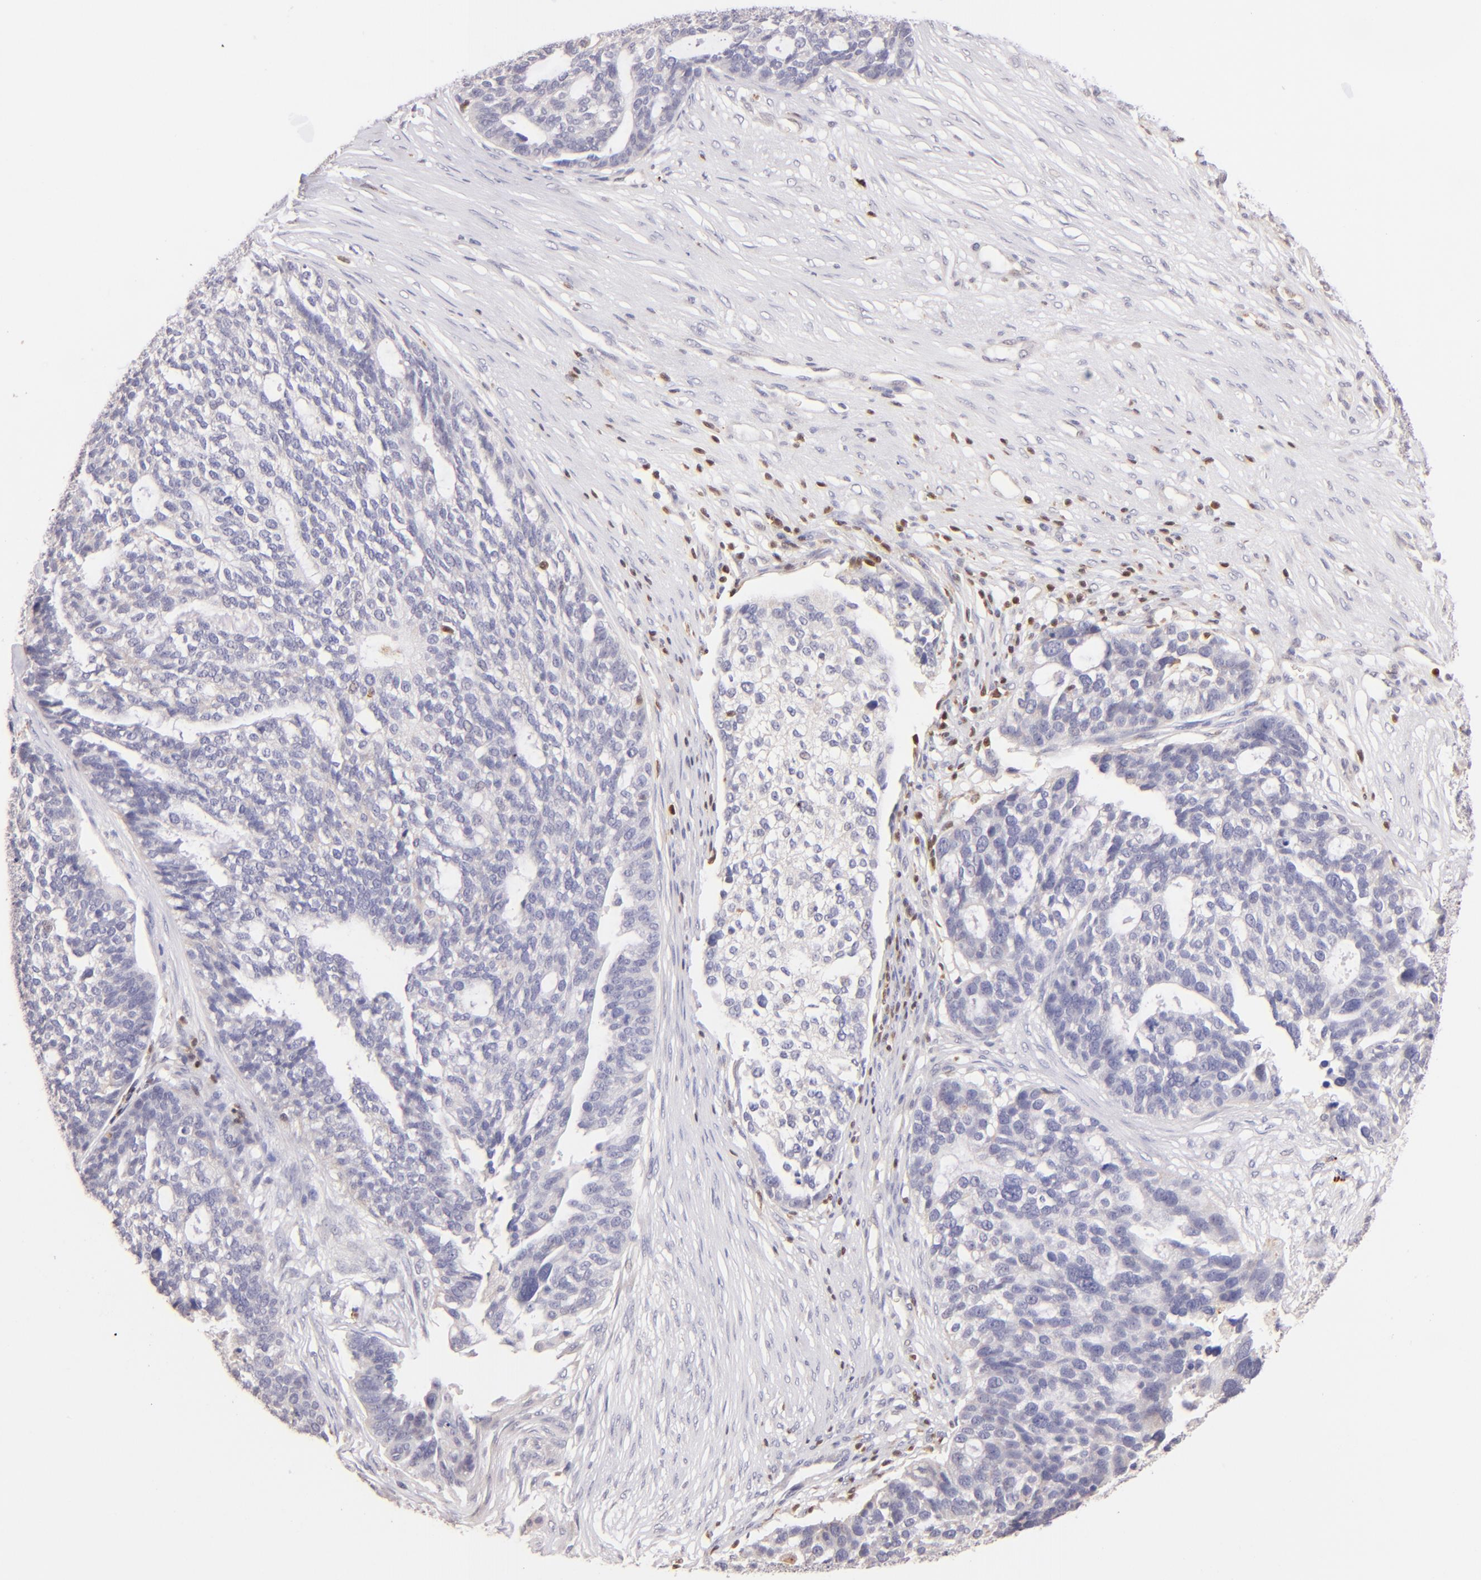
{"staining": {"intensity": "negative", "quantity": "none", "location": "none"}, "tissue": "ovarian cancer", "cell_type": "Tumor cells", "image_type": "cancer", "snomed": [{"axis": "morphology", "description": "Cystadenocarcinoma, serous, NOS"}, {"axis": "topography", "description": "Ovary"}], "caption": "Immunohistochemistry micrograph of human ovarian serous cystadenocarcinoma stained for a protein (brown), which reveals no expression in tumor cells.", "gene": "ZAP70", "patient": {"sex": "female", "age": 59}}